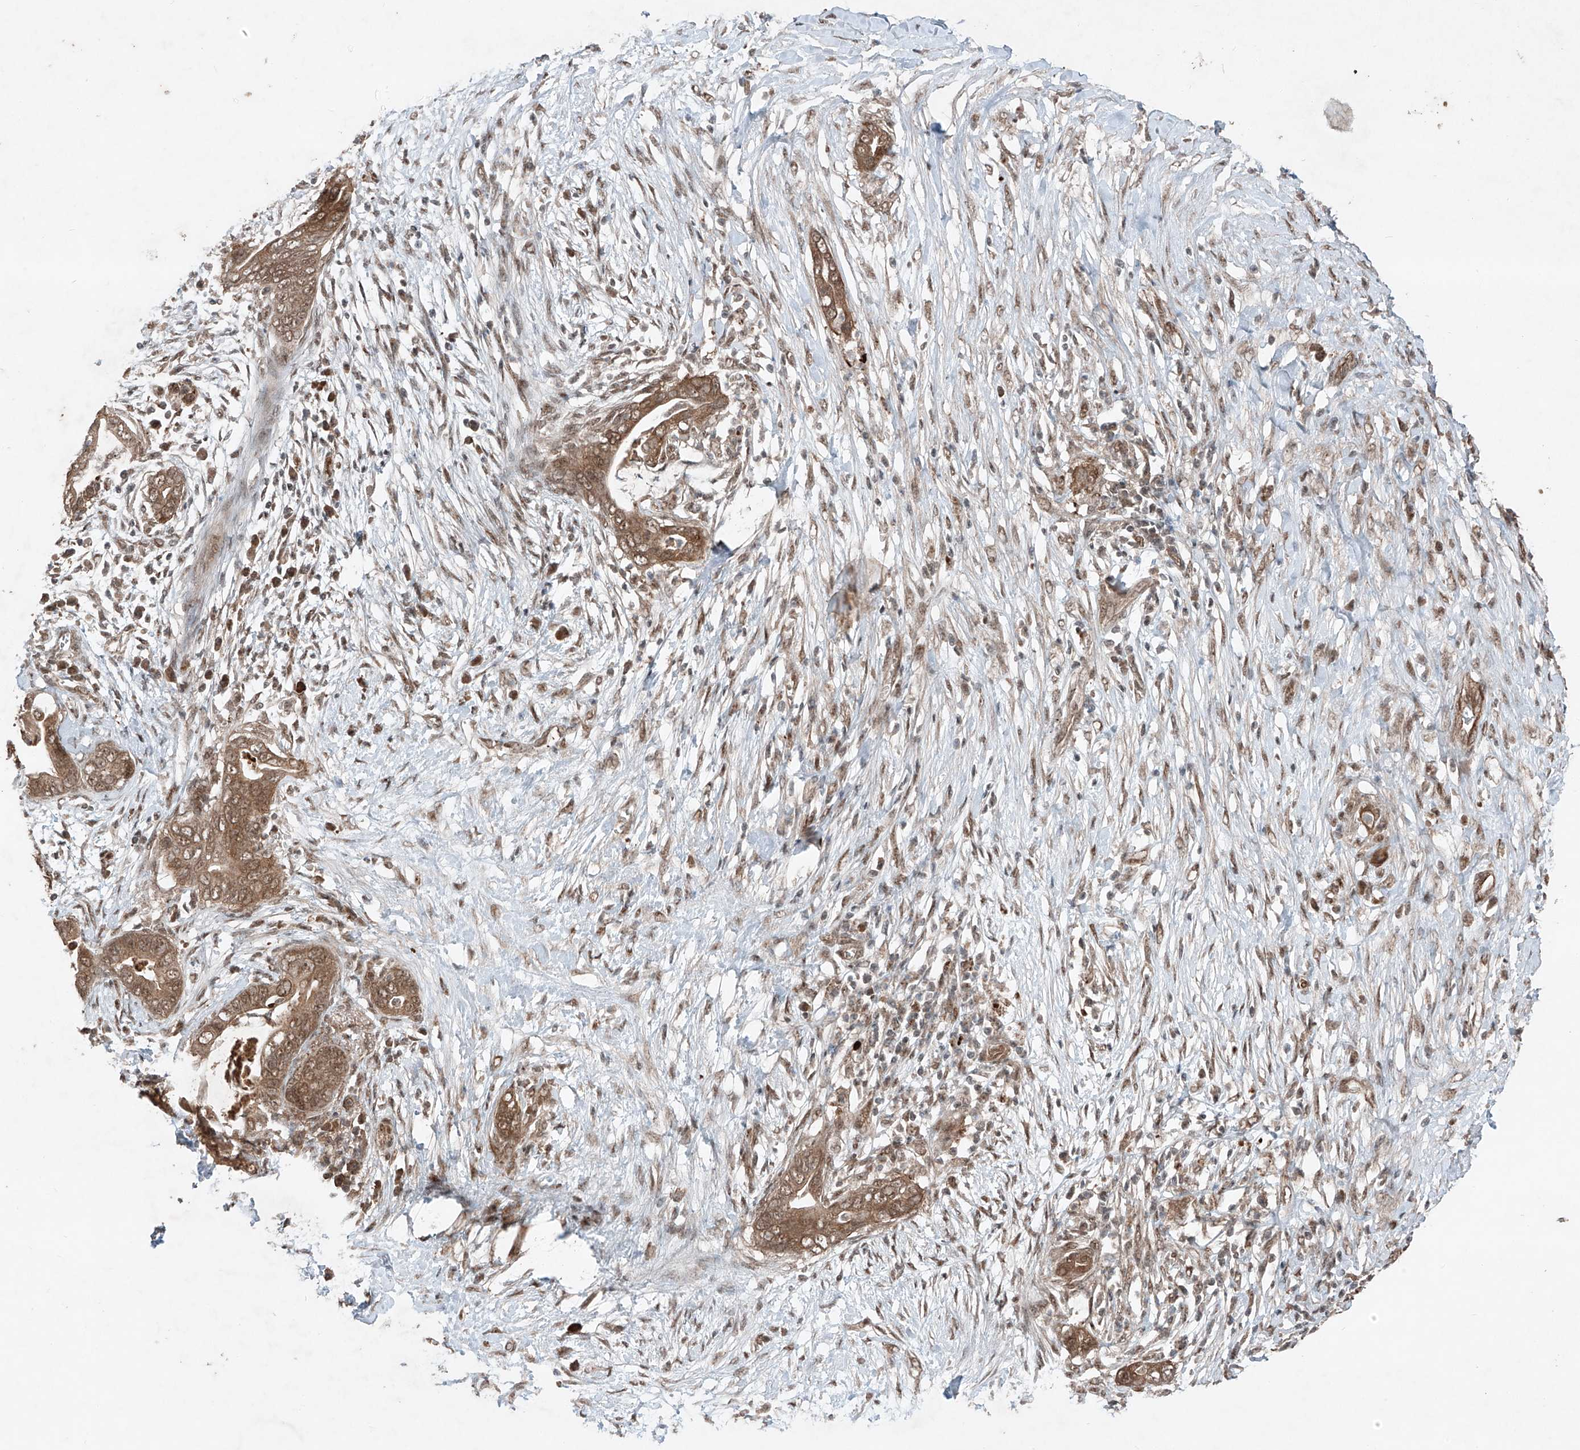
{"staining": {"intensity": "moderate", "quantity": ">75%", "location": "cytoplasmic/membranous,nuclear"}, "tissue": "pancreatic cancer", "cell_type": "Tumor cells", "image_type": "cancer", "snomed": [{"axis": "morphology", "description": "Adenocarcinoma, NOS"}, {"axis": "topography", "description": "Pancreas"}], "caption": "Brown immunohistochemical staining in pancreatic cancer demonstrates moderate cytoplasmic/membranous and nuclear positivity in about >75% of tumor cells. (Stains: DAB in brown, nuclei in blue, Microscopy: brightfield microscopy at high magnification).", "gene": "ZNF620", "patient": {"sex": "male", "age": 75}}